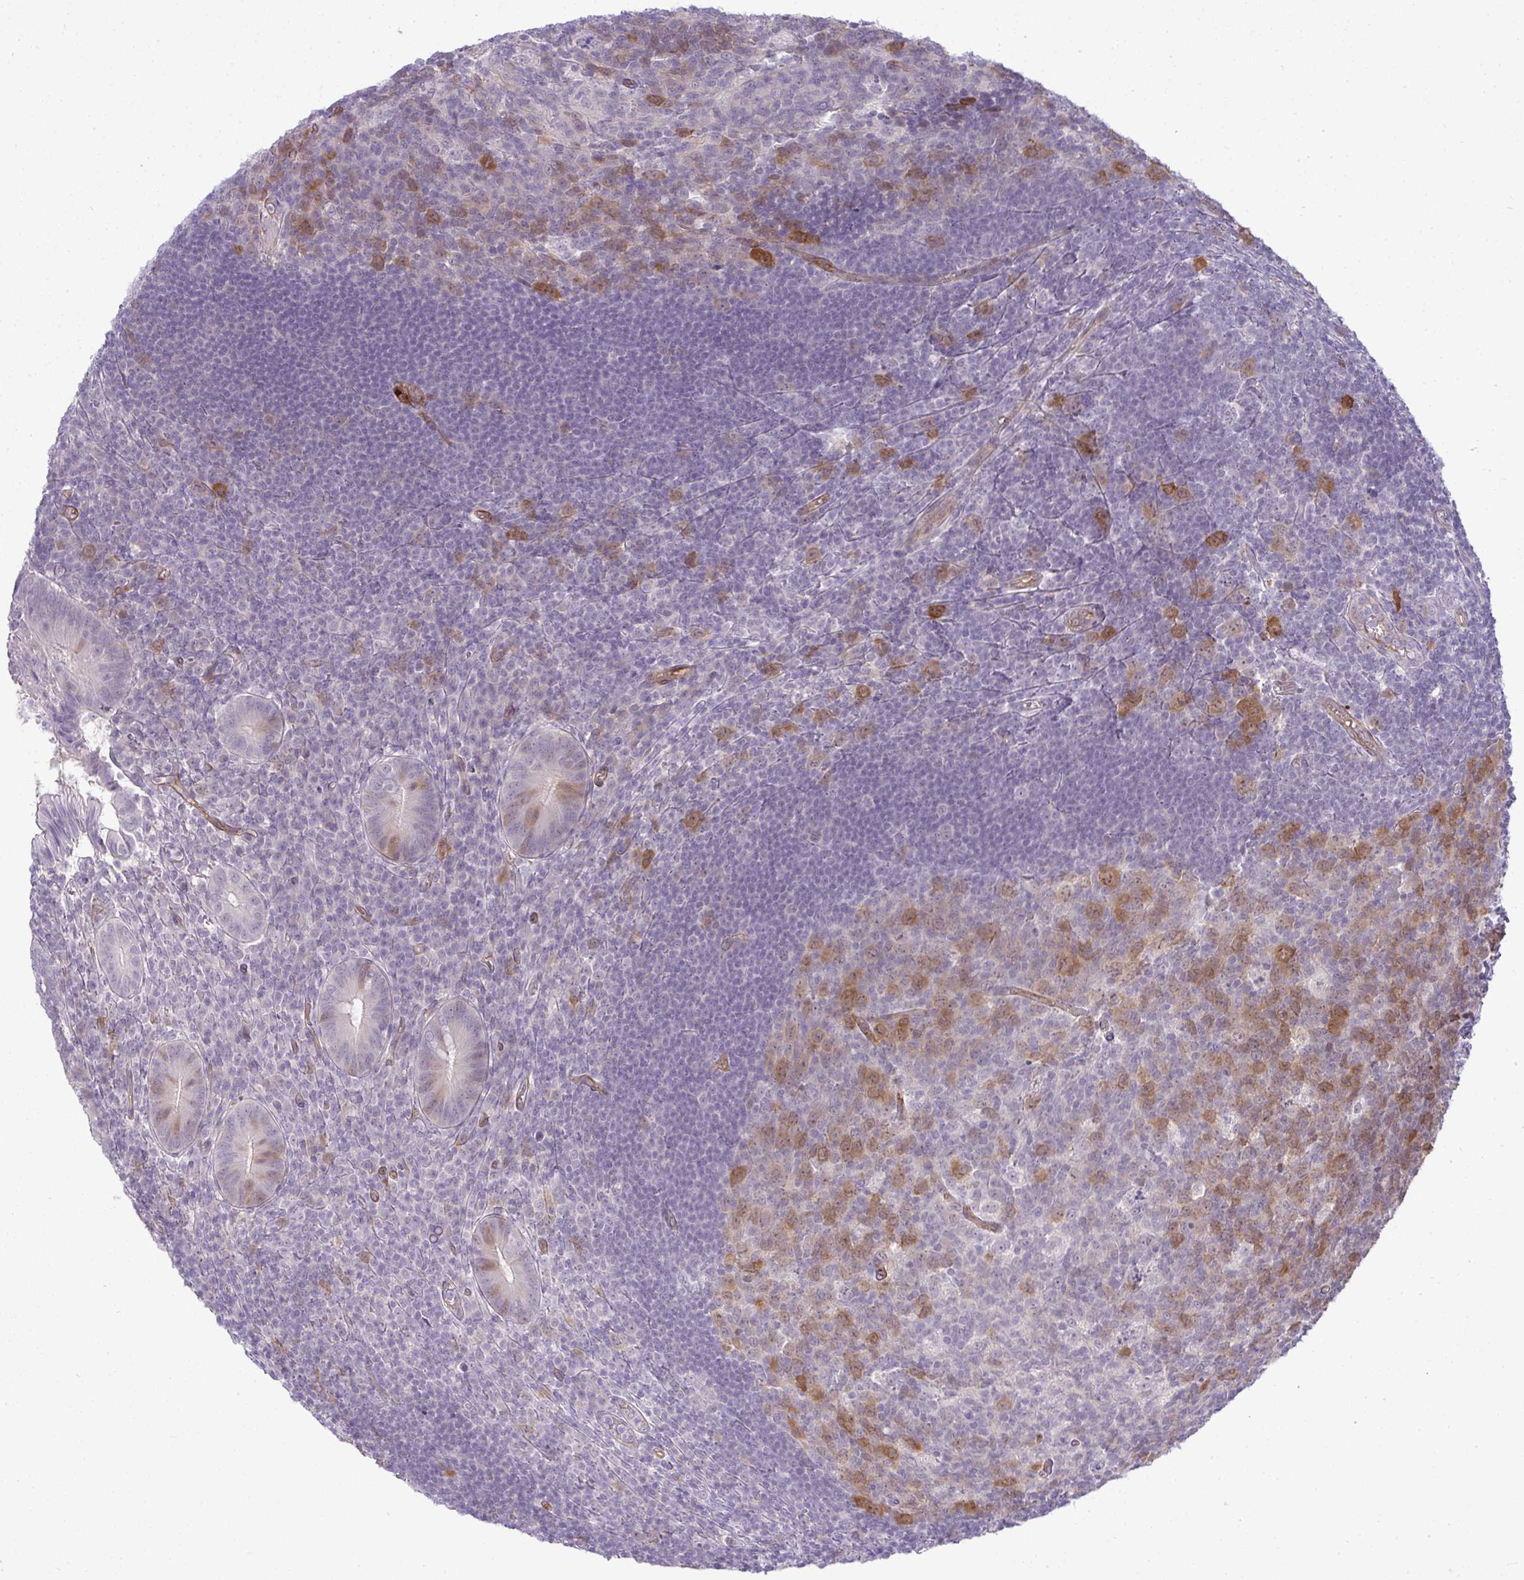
{"staining": {"intensity": "weak", "quantity": "<25%", "location": "cytoplasmic/membranous"}, "tissue": "appendix", "cell_type": "Glandular cells", "image_type": "normal", "snomed": [{"axis": "morphology", "description": "Normal tissue, NOS"}, {"axis": "topography", "description": "Appendix"}], "caption": "Glandular cells show no significant protein positivity in benign appendix. The staining was performed using DAB to visualize the protein expression in brown, while the nuclei were stained in blue with hematoxylin (Magnification: 20x).", "gene": "UBE2S", "patient": {"sex": "male", "age": 18}}